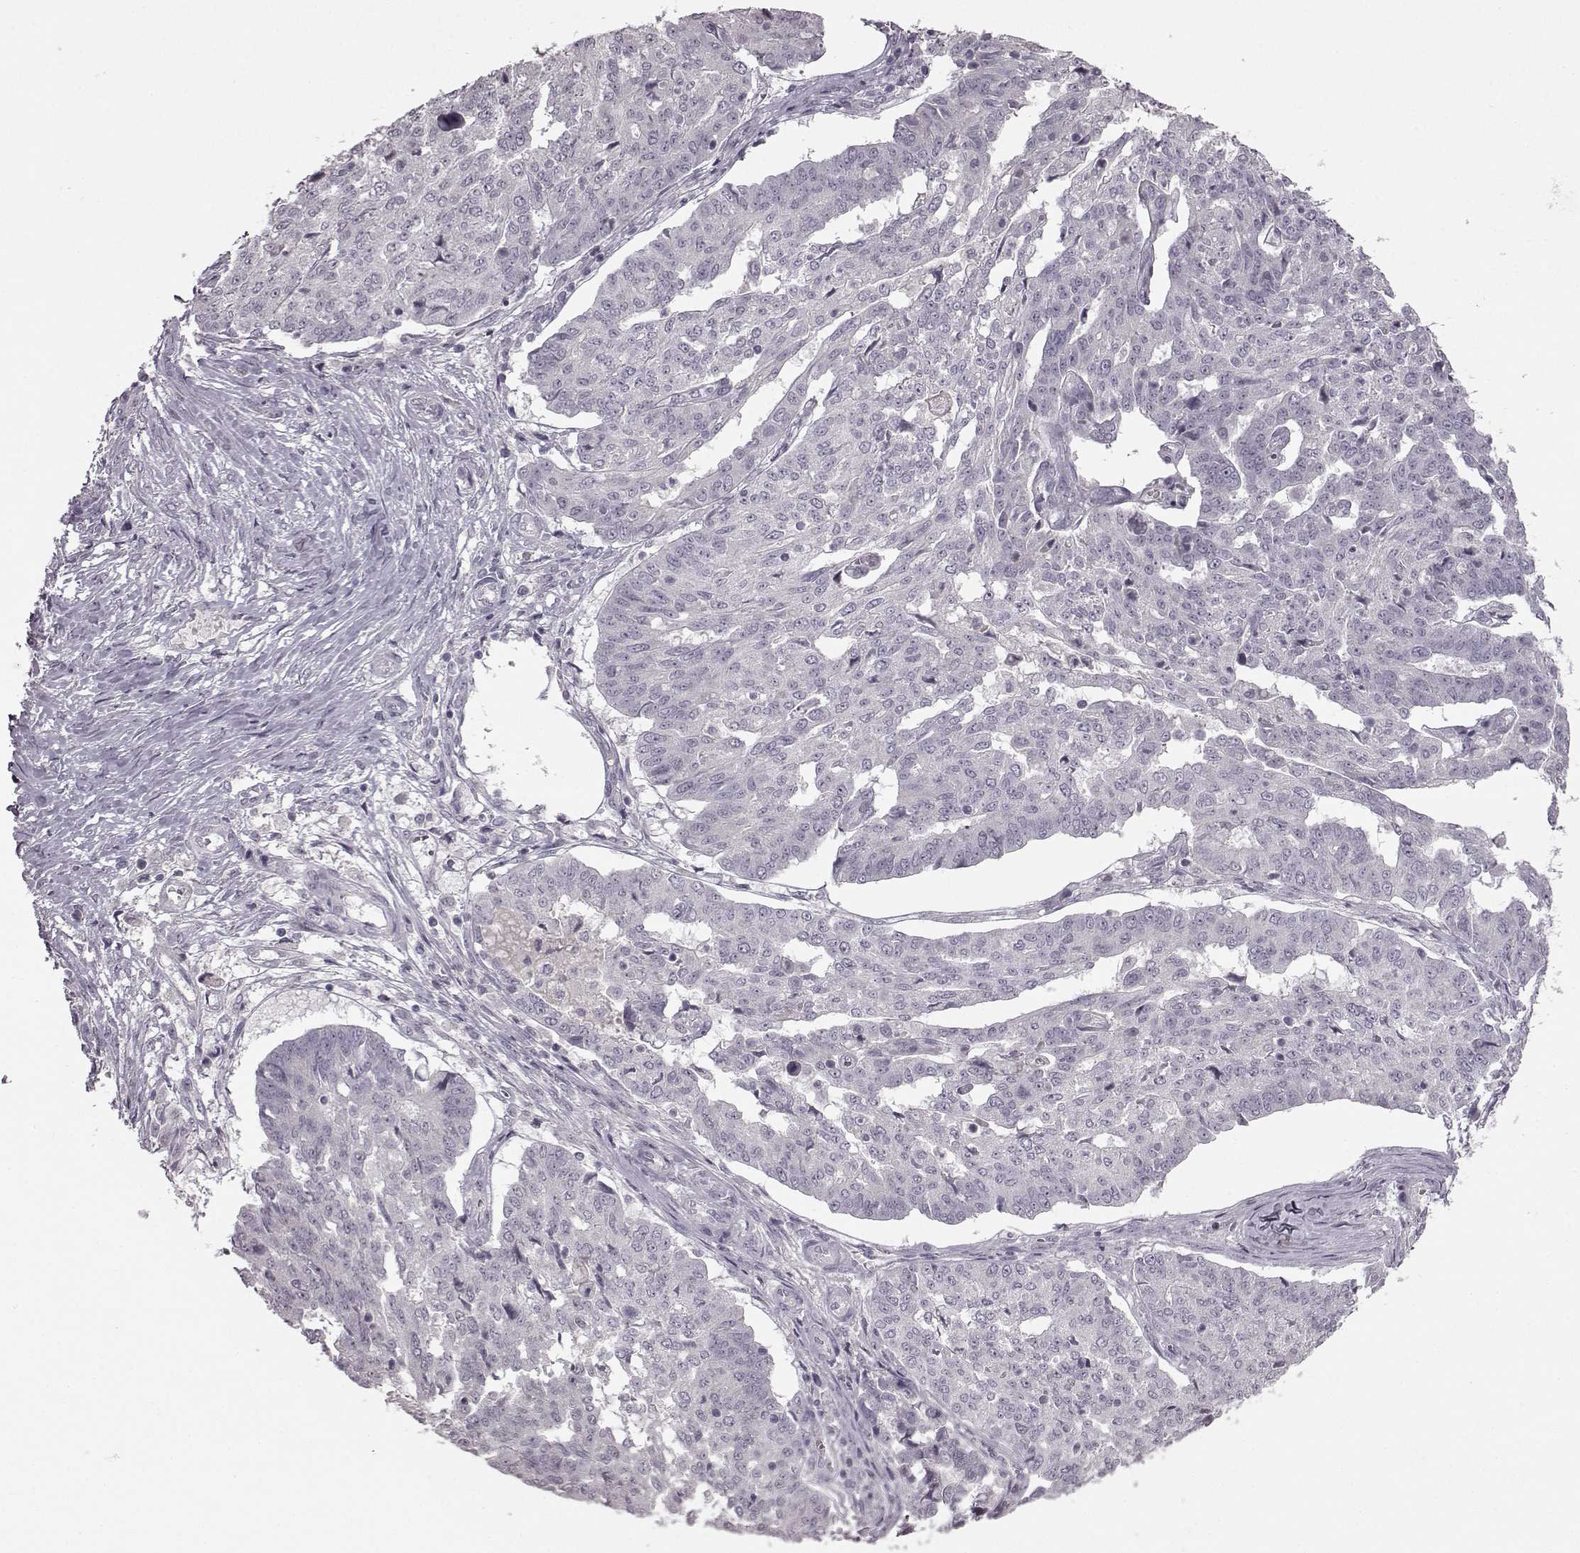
{"staining": {"intensity": "negative", "quantity": "none", "location": "none"}, "tissue": "ovarian cancer", "cell_type": "Tumor cells", "image_type": "cancer", "snomed": [{"axis": "morphology", "description": "Cystadenocarcinoma, serous, NOS"}, {"axis": "topography", "description": "Ovary"}], "caption": "High magnification brightfield microscopy of ovarian cancer stained with DAB (brown) and counterstained with hematoxylin (blue): tumor cells show no significant expression. The staining is performed using DAB brown chromogen with nuclei counter-stained in using hematoxylin.", "gene": "LHB", "patient": {"sex": "female", "age": 67}}